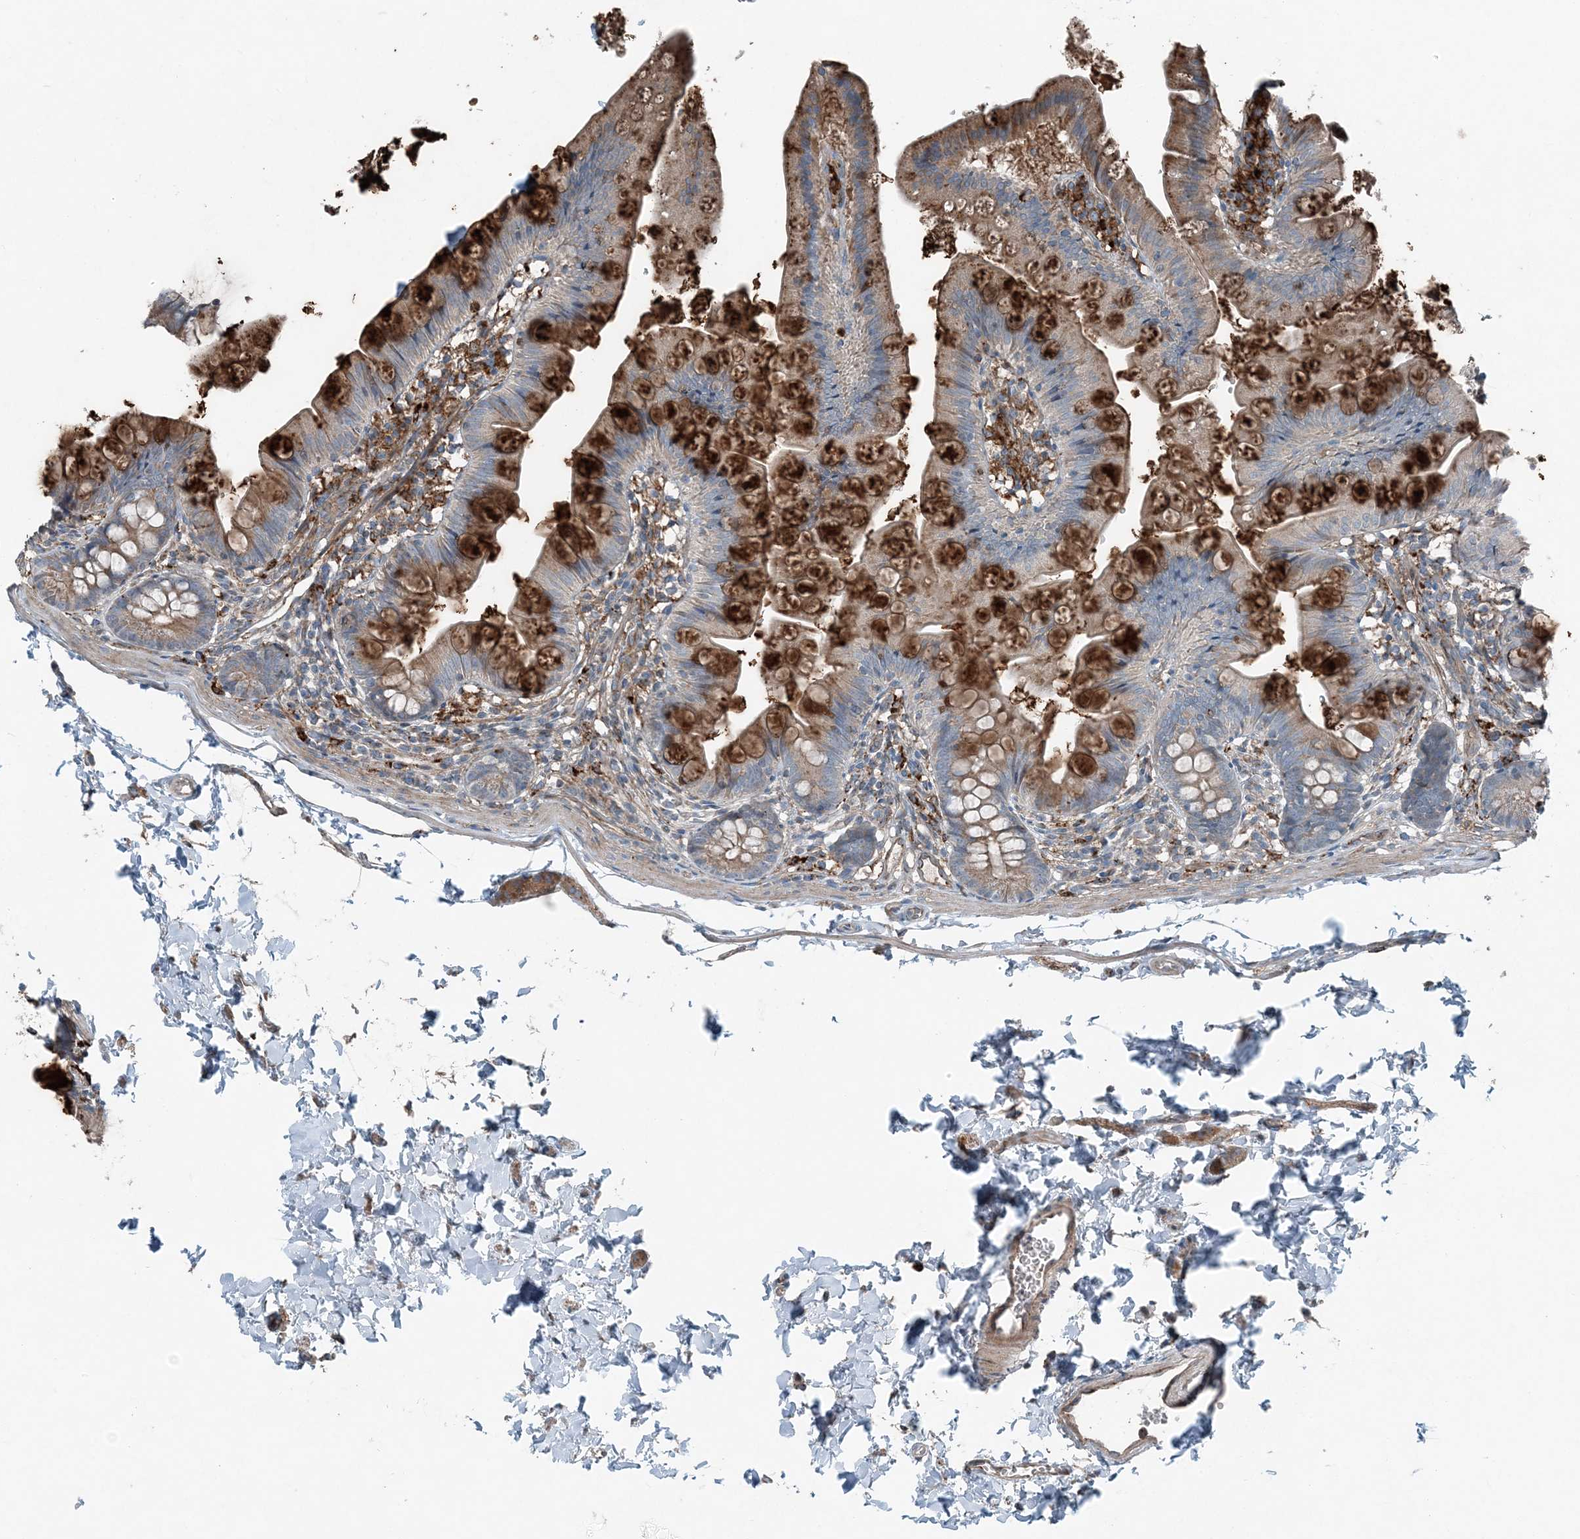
{"staining": {"intensity": "strong", "quantity": "25%-75%", "location": "cytoplasmic/membranous"}, "tissue": "small intestine", "cell_type": "Glandular cells", "image_type": "normal", "snomed": [{"axis": "morphology", "description": "Normal tissue, NOS"}, {"axis": "topography", "description": "Small intestine"}], "caption": "Immunohistochemistry photomicrograph of normal small intestine stained for a protein (brown), which exhibits high levels of strong cytoplasmic/membranous staining in about 25%-75% of glandular cells.", "gene": "KY", "patient": {"sex": "male", "age": 7}}